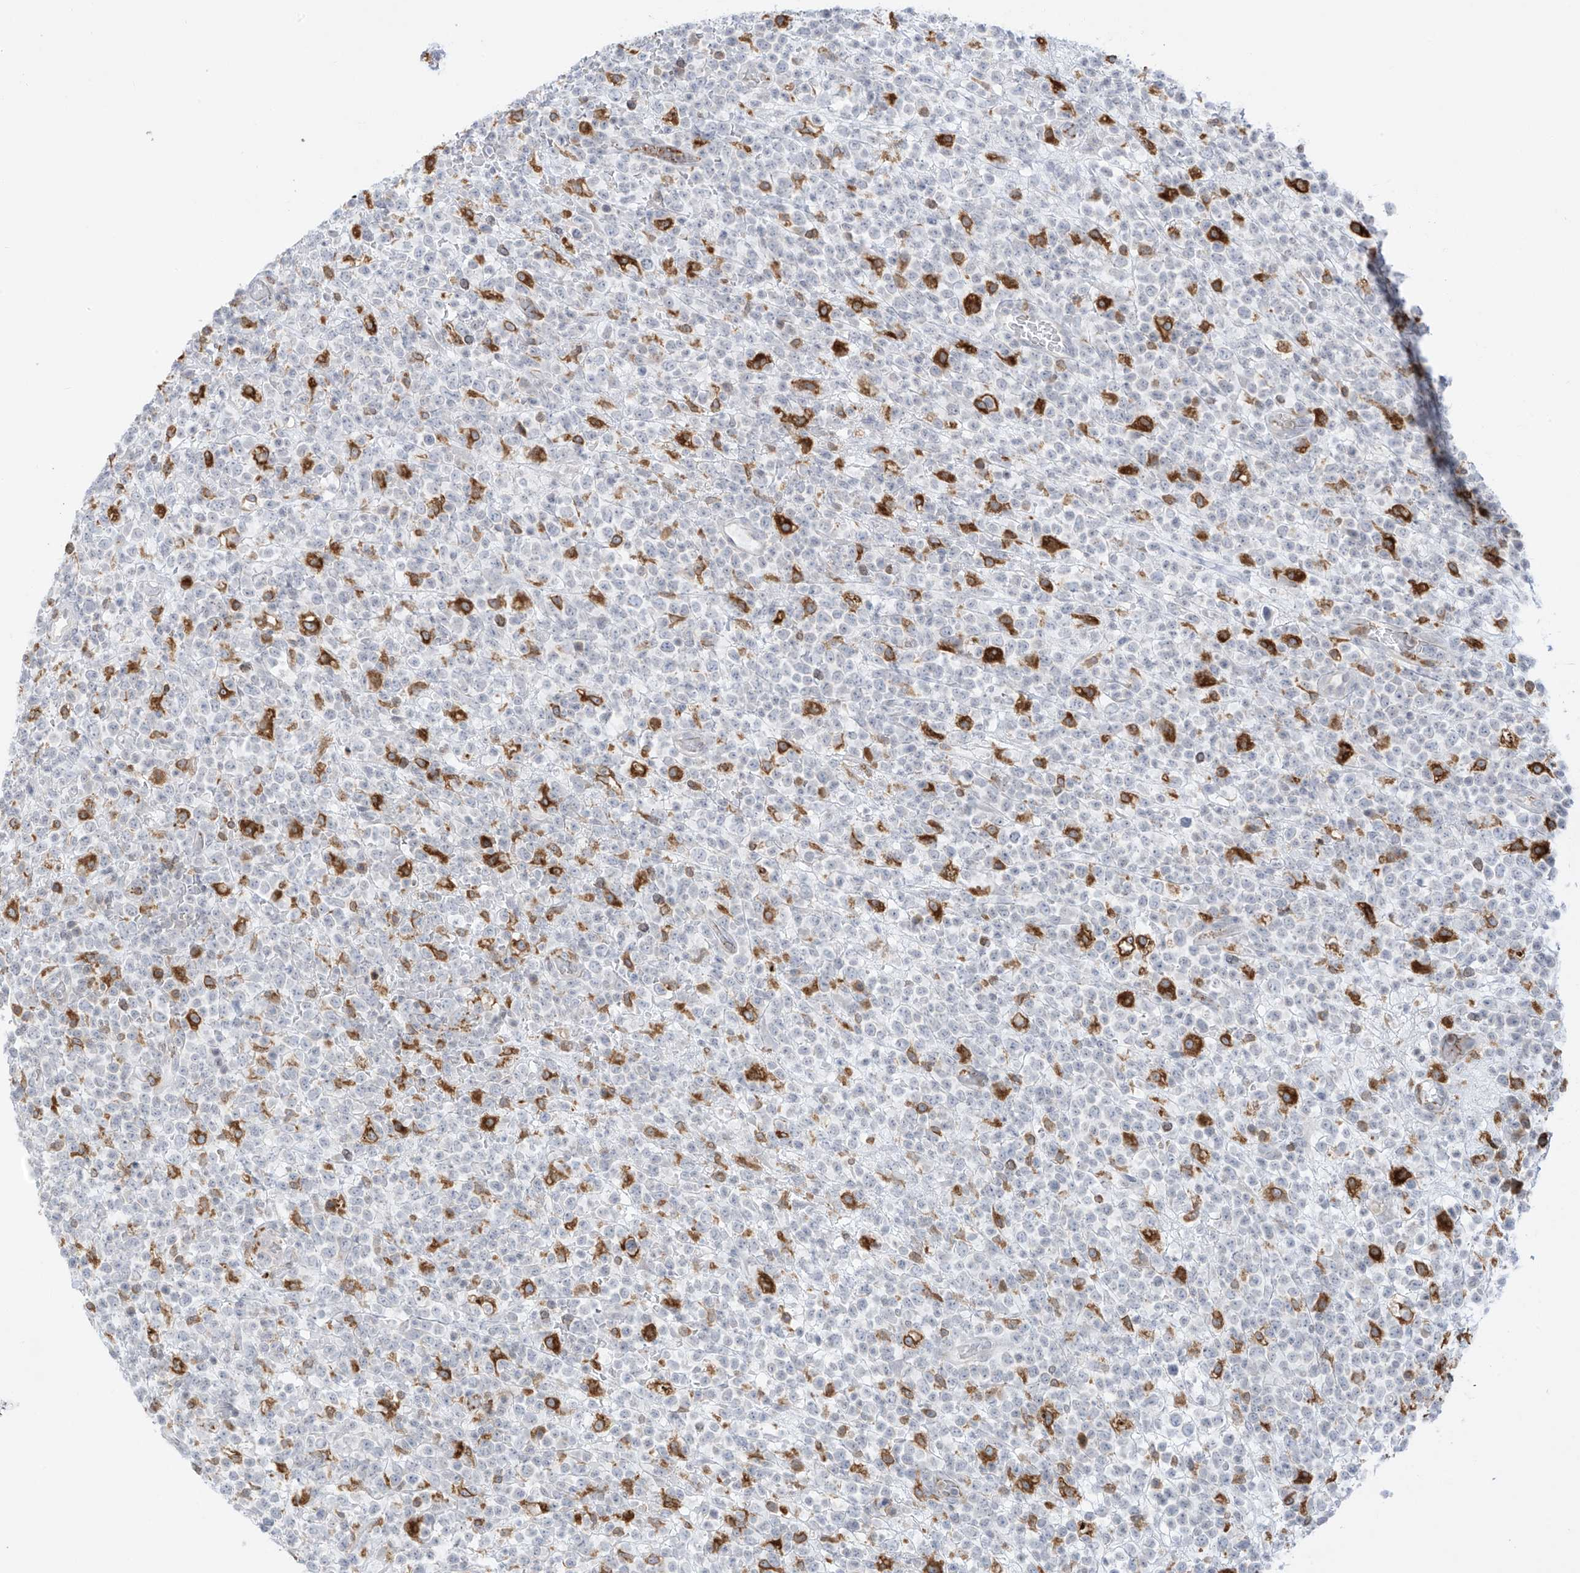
{"staining": {"intensity": "negative", "quantity": "none", "location": "none"}, "tissue": "lymphoma", "cell_type": "Tumor cells", "image_type": "cancer", "snomed": [{"axis": "morphology", "description": "Malignant lymphoma, non-Hodgkin's type, High grade"}, {"axis": "topography", "description": "Colon"}], "caption": "DAB immunohistochemical staining of malignant lymphoma, non-Hodgkin's type (high-grade) demonstrates no significant expression in tumor cells.", "gene": "TBXAS1", "patient": {"sex": "female", "age": 53}}